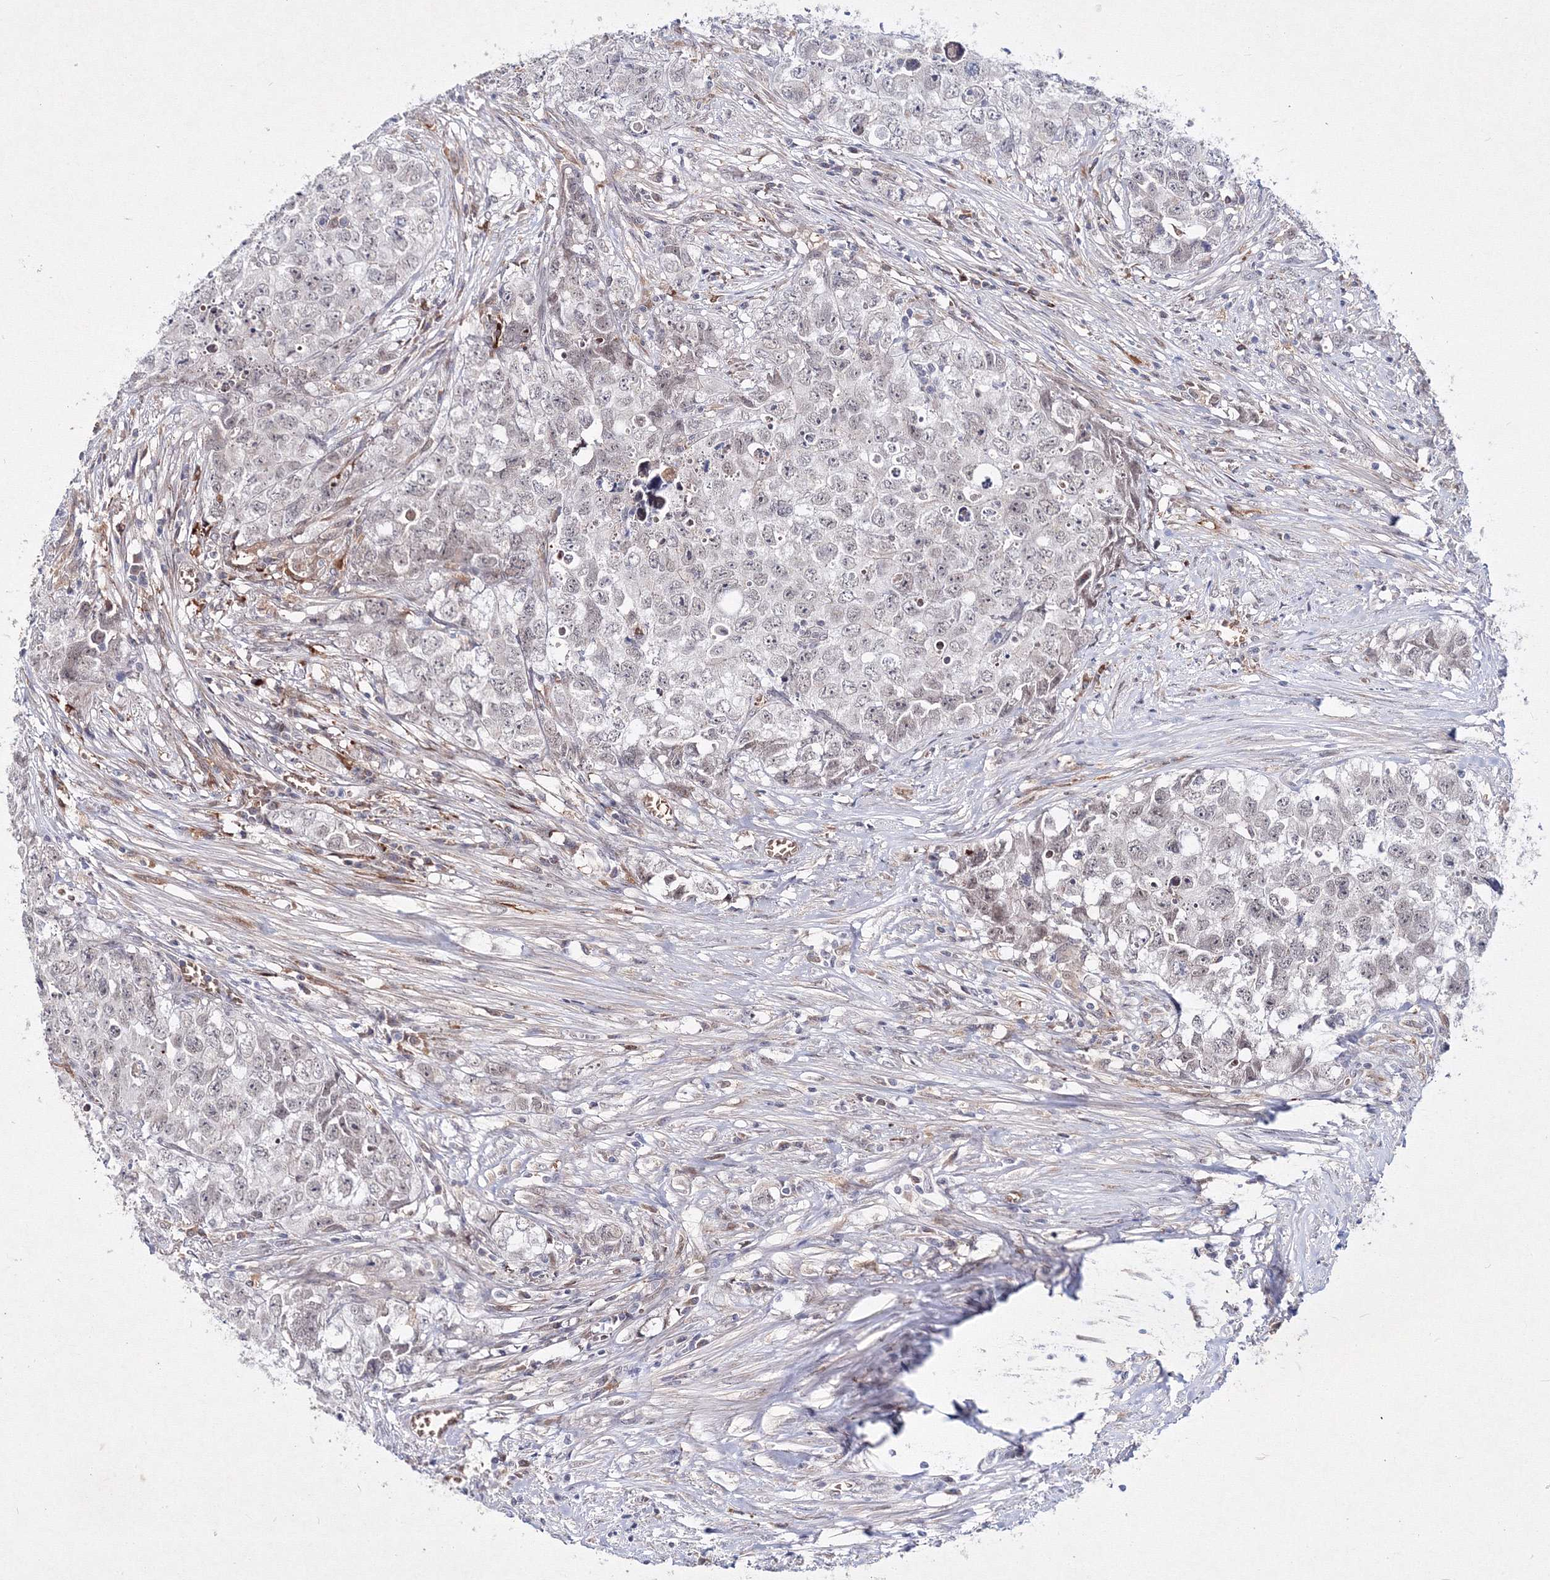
{"staining": {"intensity": "weak", "quantity": "<25%", "location": "nuclear"}, "tissue": "testis cancer", "cell_type": "Tumor cells", "image_type": "cancer", "snomed": [{"axis": "morphology", "description": "Seminoma, NOS"}, {"axis": "morphology", "description": "Carcinoma, Embryonal, NOS"}, {"axis": "topography", "description": "Testis"}], "caption": "High power microscopy histopathology image of an IHC histopathology image of testis cancer, revealing no significant staining in tumor cells.", "gene": "C11orf52", "patient": {"sex": "male", "age": 43}}